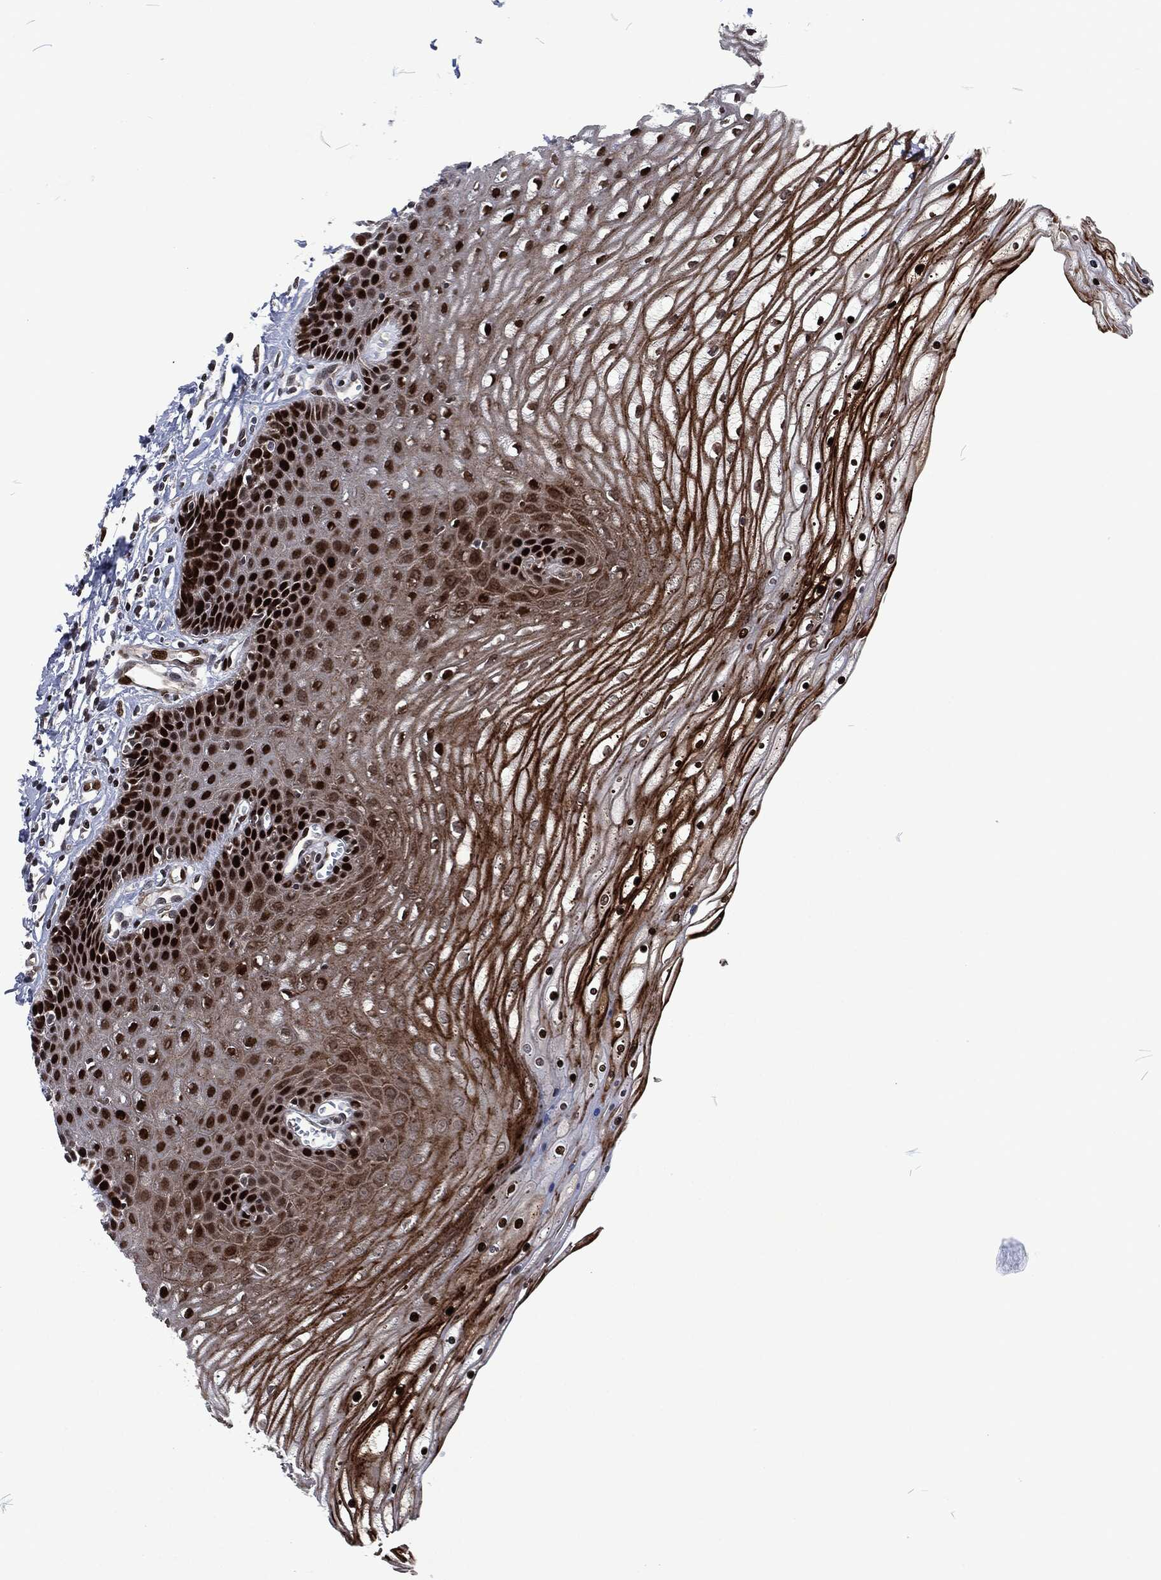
{"staining": {"intensity": "negative", "quantity": "none", "location": "none"}, "tissue": "cervix", "cell_type": "Glandular cells", "image_type": "normal", "snomed": [{"axis": "morphology", "description": "Normal tissue, NOS"}, {"axis": "topography", "description": "Cervix"}], "caption": "Immunohistochemistry (IHC) photomicrograph of benign human cervix stained for a protein (brown), which displays no positivity in glandular cells.", "gene": "EGFR", "patient": {"sex": "female", "age": 35}}